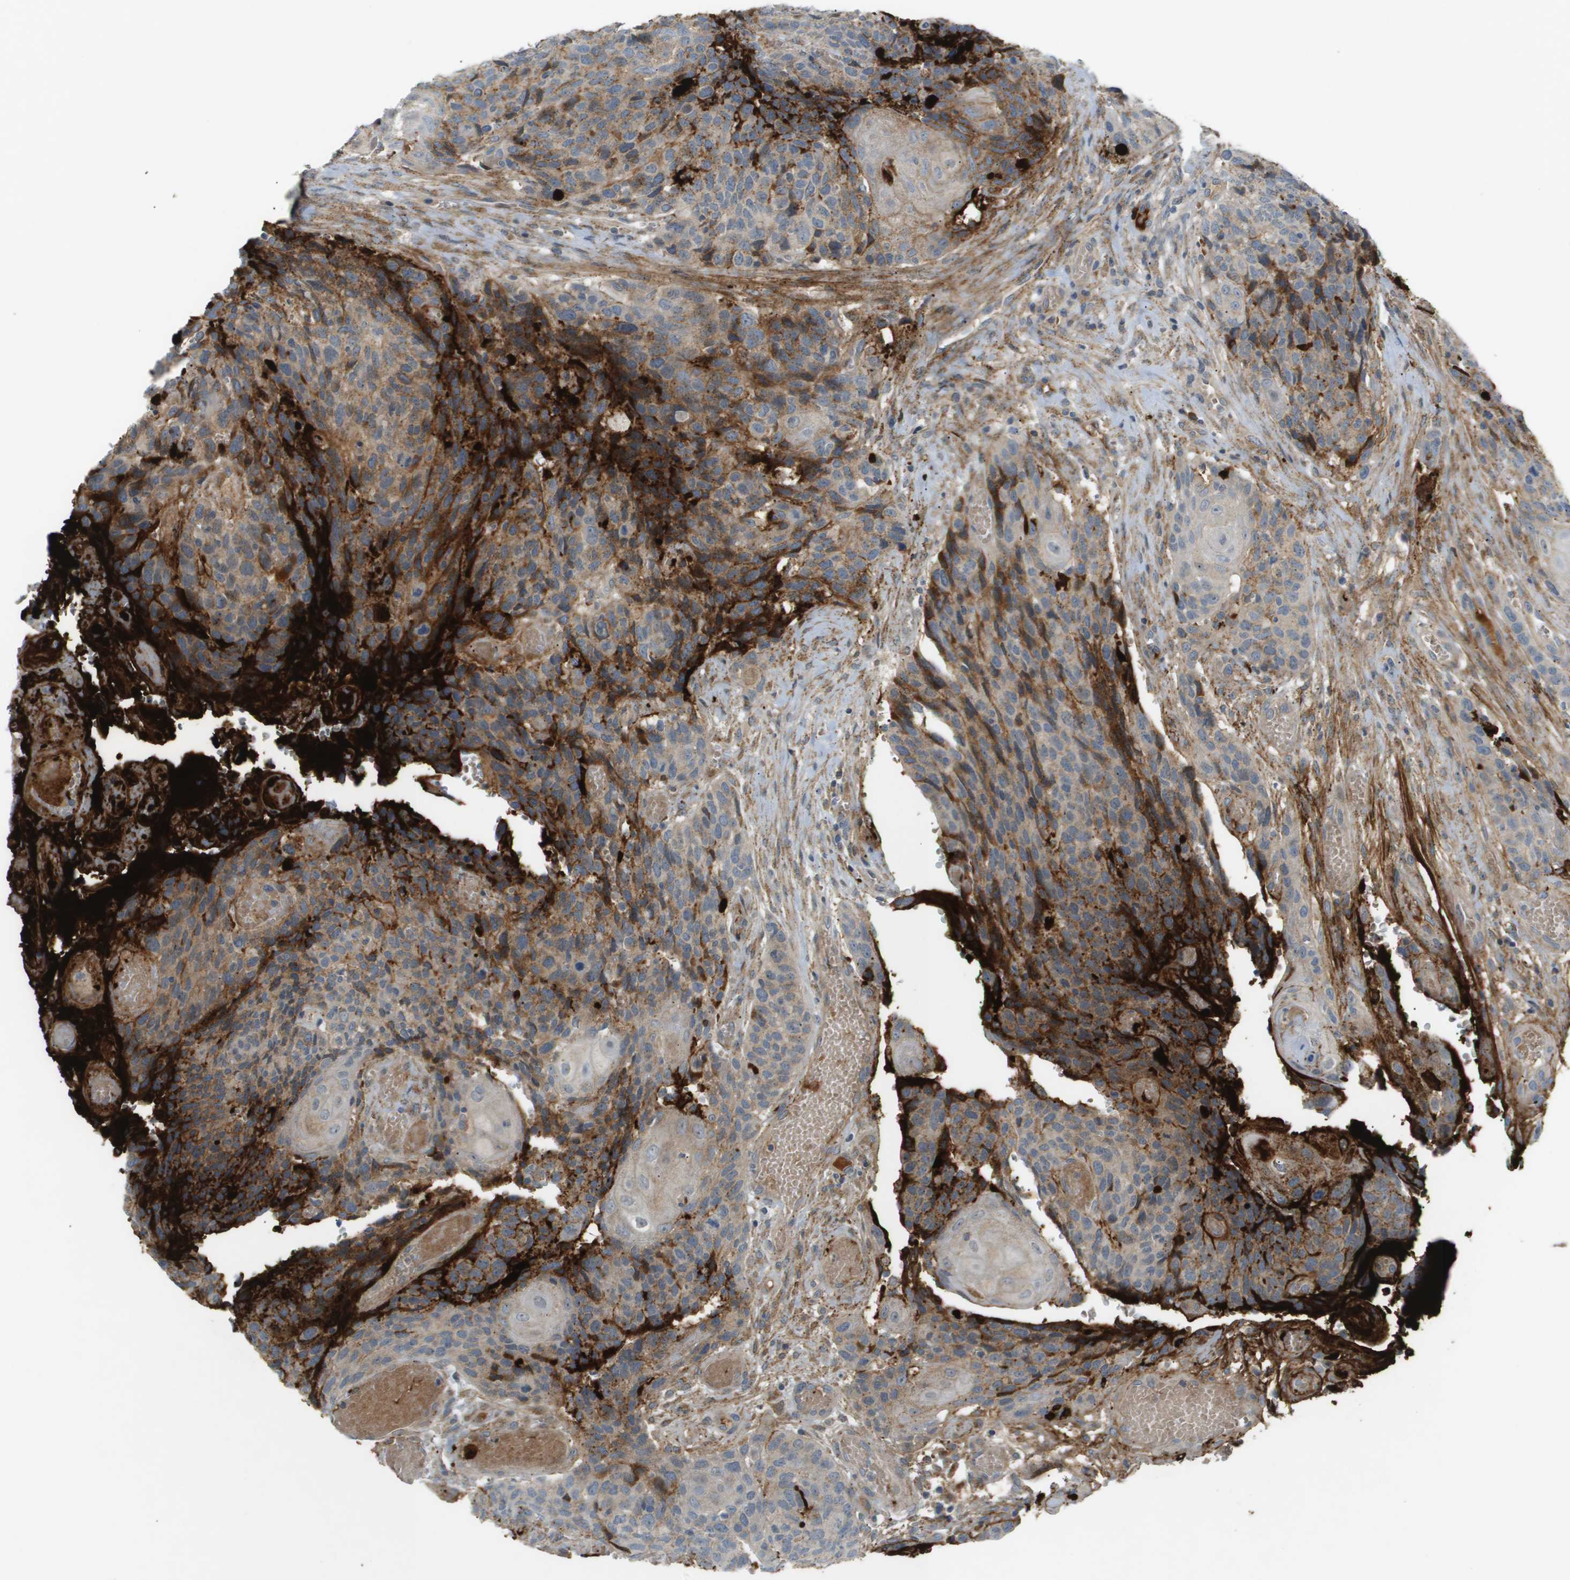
{"staining": {"intensity": "moderate", "quantity": "<25%", "location": "cytoplasmic/membranous"}, "tissue": "head and neck cancer", "cell_type": "Tumor cells", "image_type": "cancer", "snomed": [{"axis": "morphology", "description": "Squamous cell carcinoma, NOS"}, {"axis": "topography", "description": "Head-Neck"}], "caption": "Tumor cells reveal moderate cytoplasmic/membranous expression in approximately <25% of cells in squamous cell carcinoma (head and neck).", "gene": "VTN", "patient": {"sex": "male", "age": 66}}